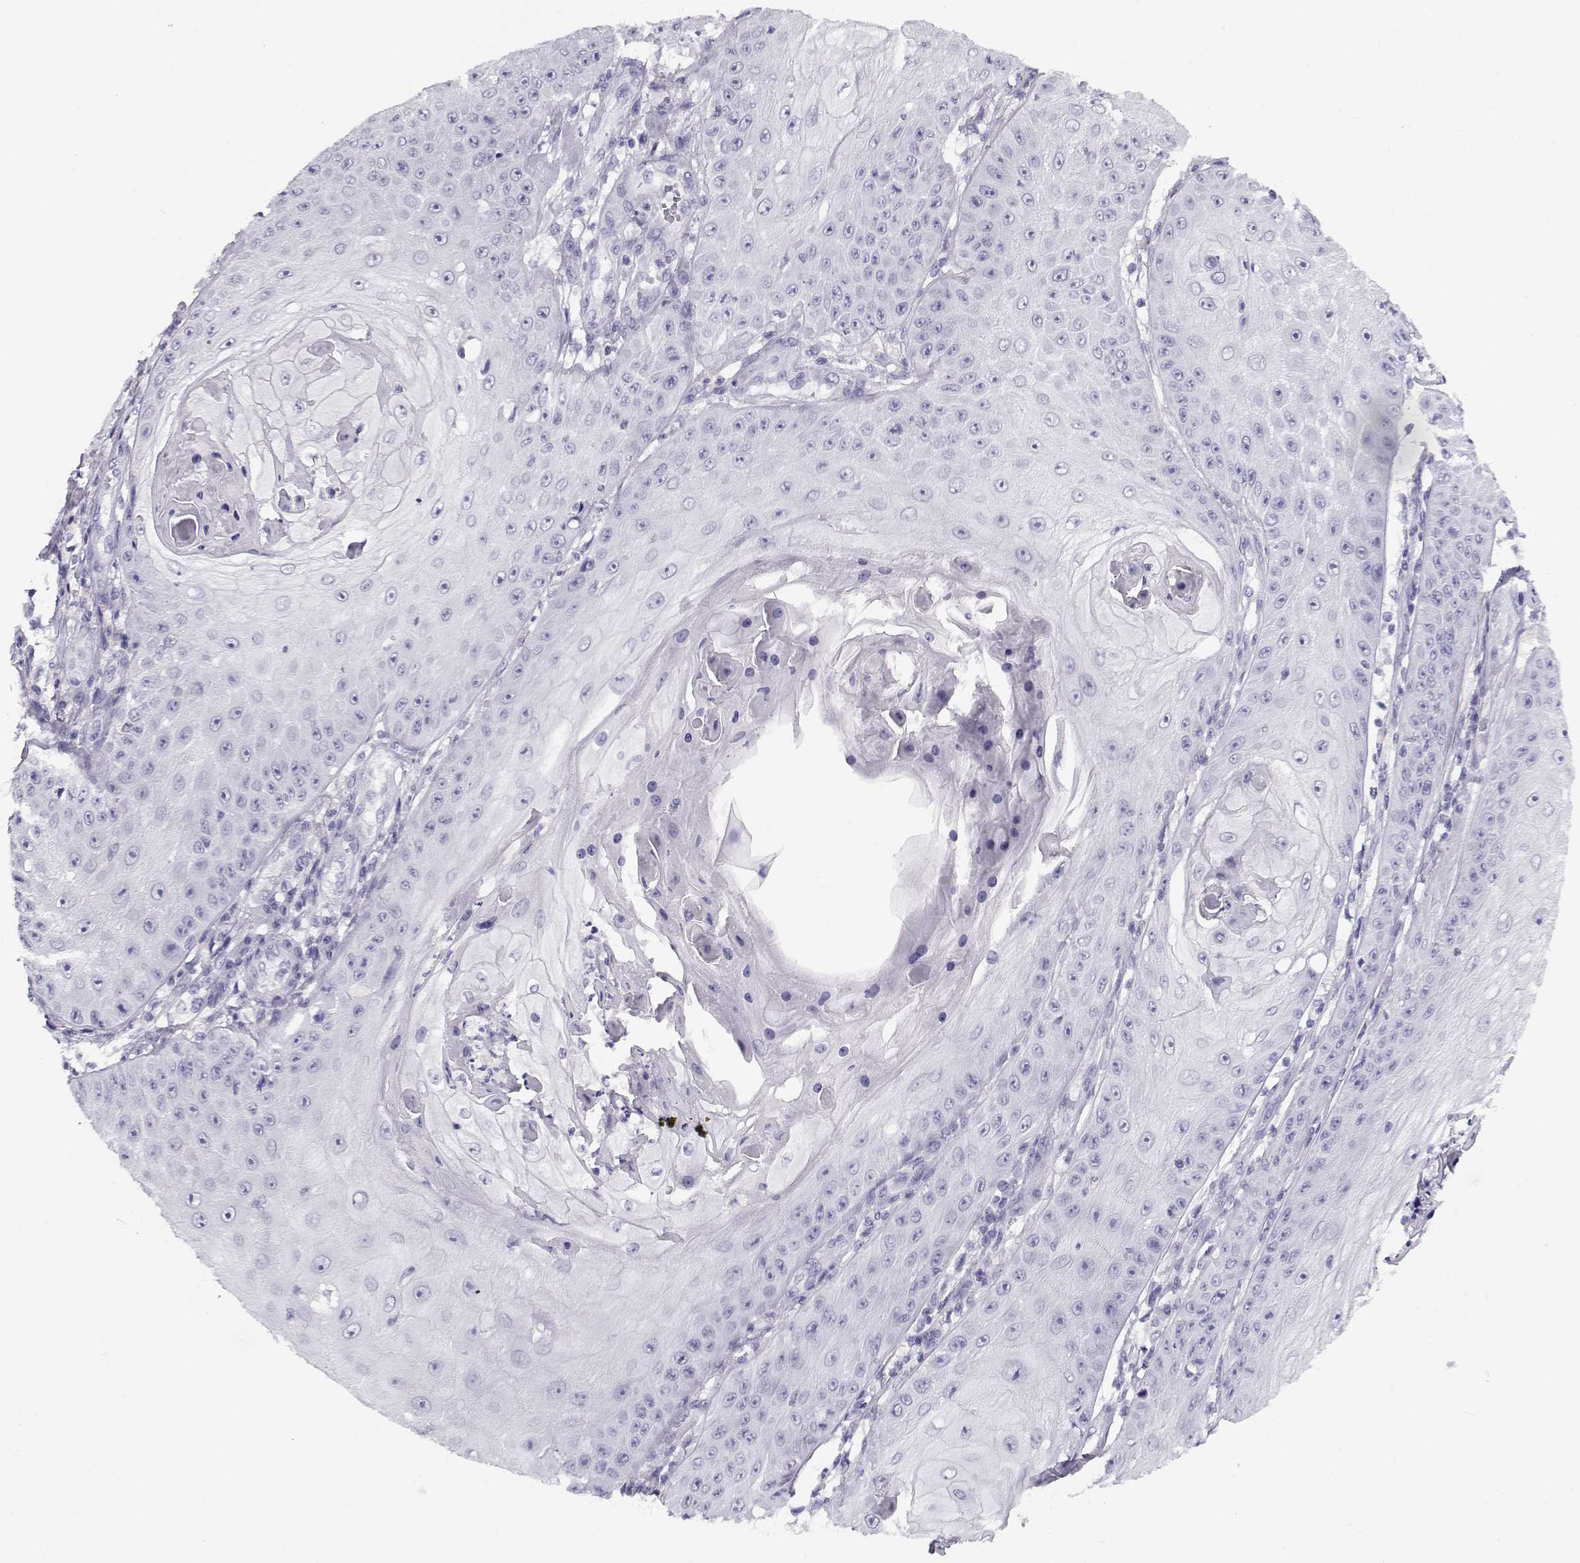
{"staining": {"intensity": "negative", "quantity": "none", "location": "none"}, "tissue": "skin cancer", "cell_type": "Tumor cells", "image_type": "cancer", "snomed": [{"axis": "morphology", "description": "Squamous cell carcinoma, NOS"}, {"axis": "topography", "description": "Skin"}], "caption": "Skin squamous cell carcinoma was stained to show a protein in brown. There is no significant positivity in tumor cells.", "gene": "FAM166A", "patient": {"sex": "male", "age": 70}}